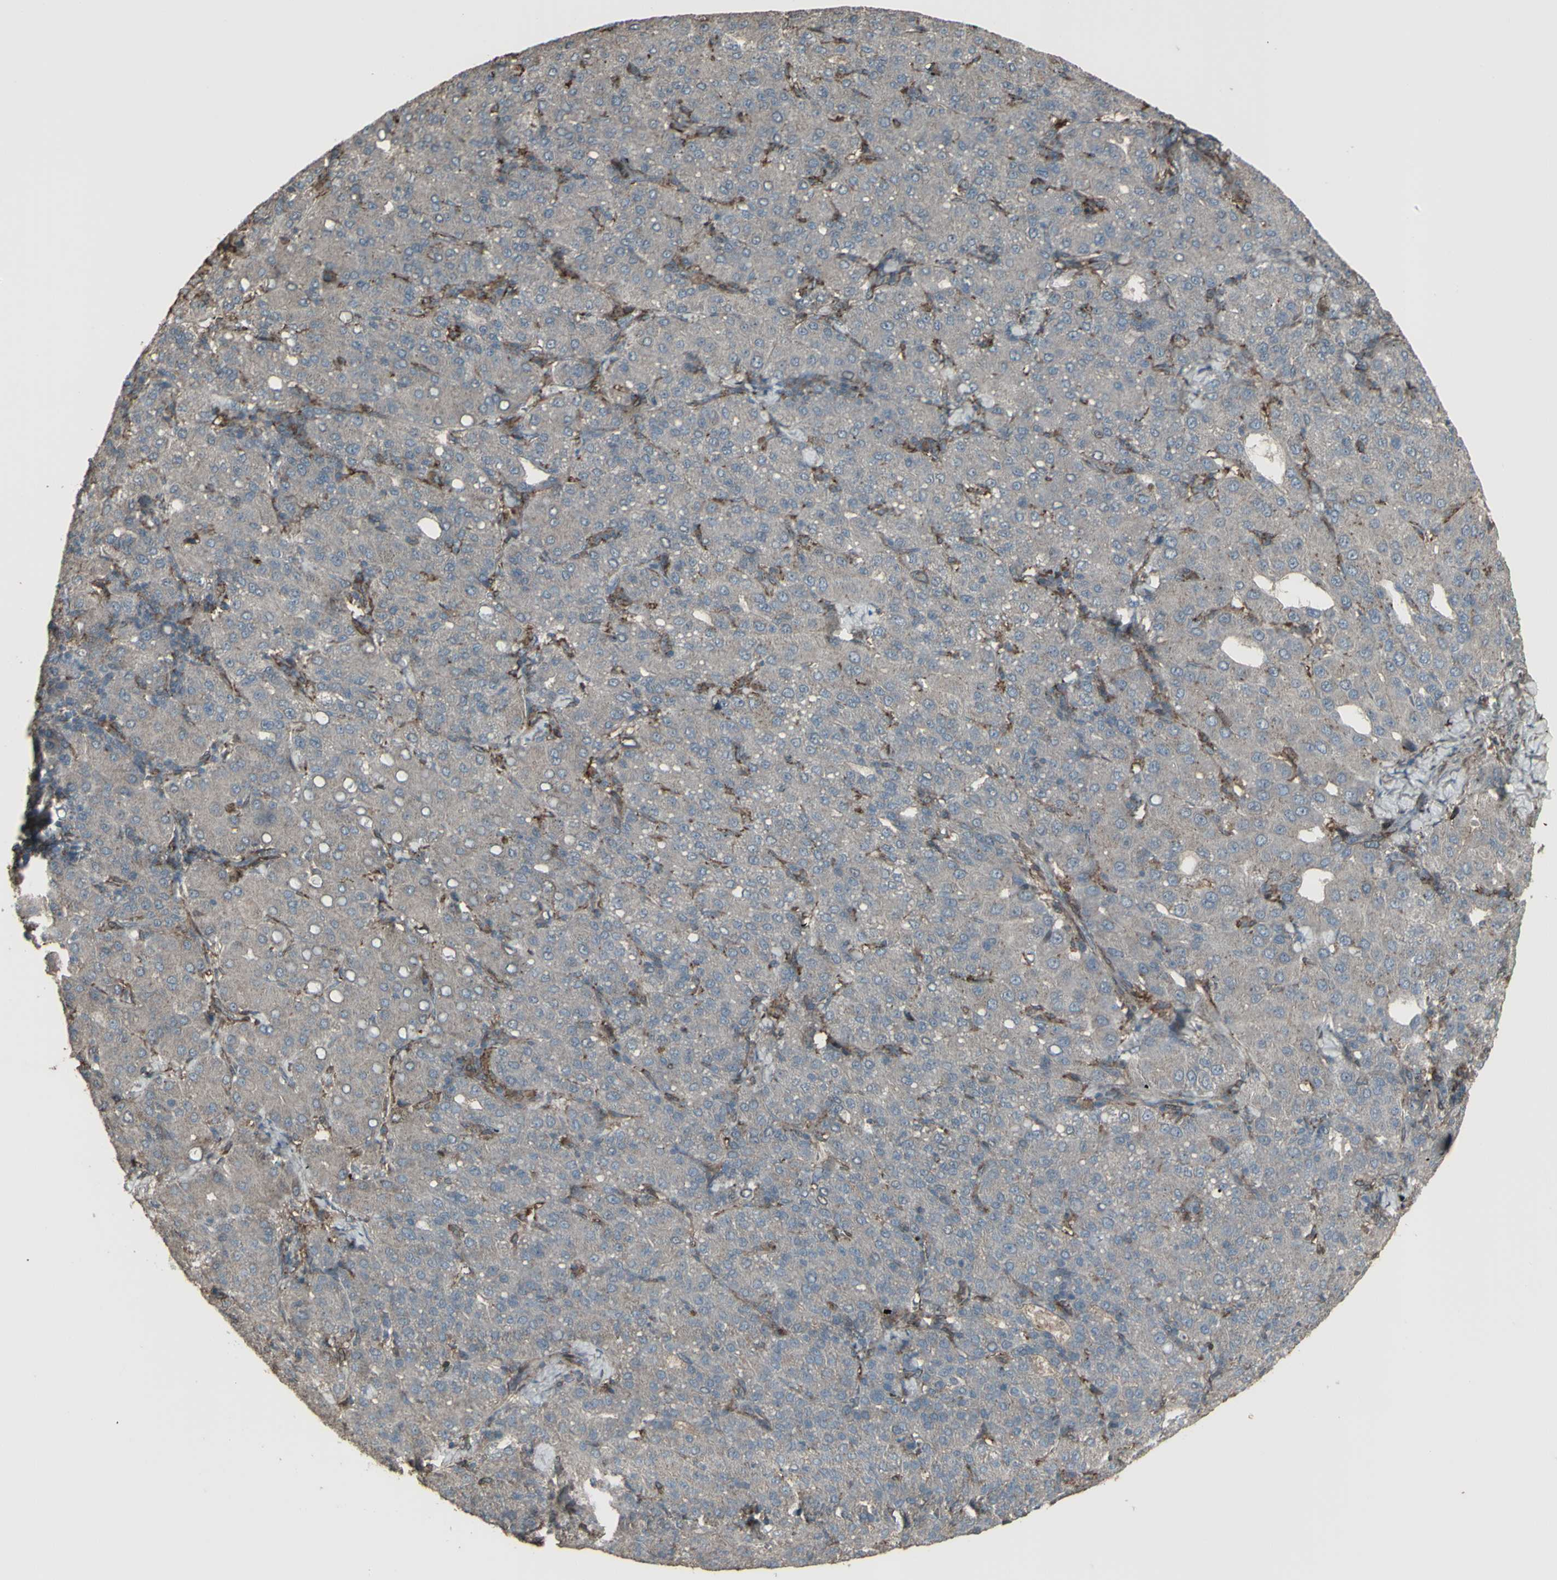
{"staining": {"intensity": "moderate", "quantity": "<25%", "location": "cytoplasmic/membranous"}, "tissue": "liver cancer", "cell_type": "Tumor cells", "image_type": "cancer", "snomed": [{"axis": "morphology", "description": "Carcinoma, Hepatocellular, NOS"}, {"axis": "topography", "description": "Liver"}], "caption": "Brown immunohistochemical staining in human liver hepatocellular carcinoma demonstrates moderate cytoplasmic/membranous expression in approximately <25% of tumor cells. The protein is shown in brown color, while the nuclei are stained blue.", "gene": "SMO", "patient": {"sex": "male", "age": 65}}